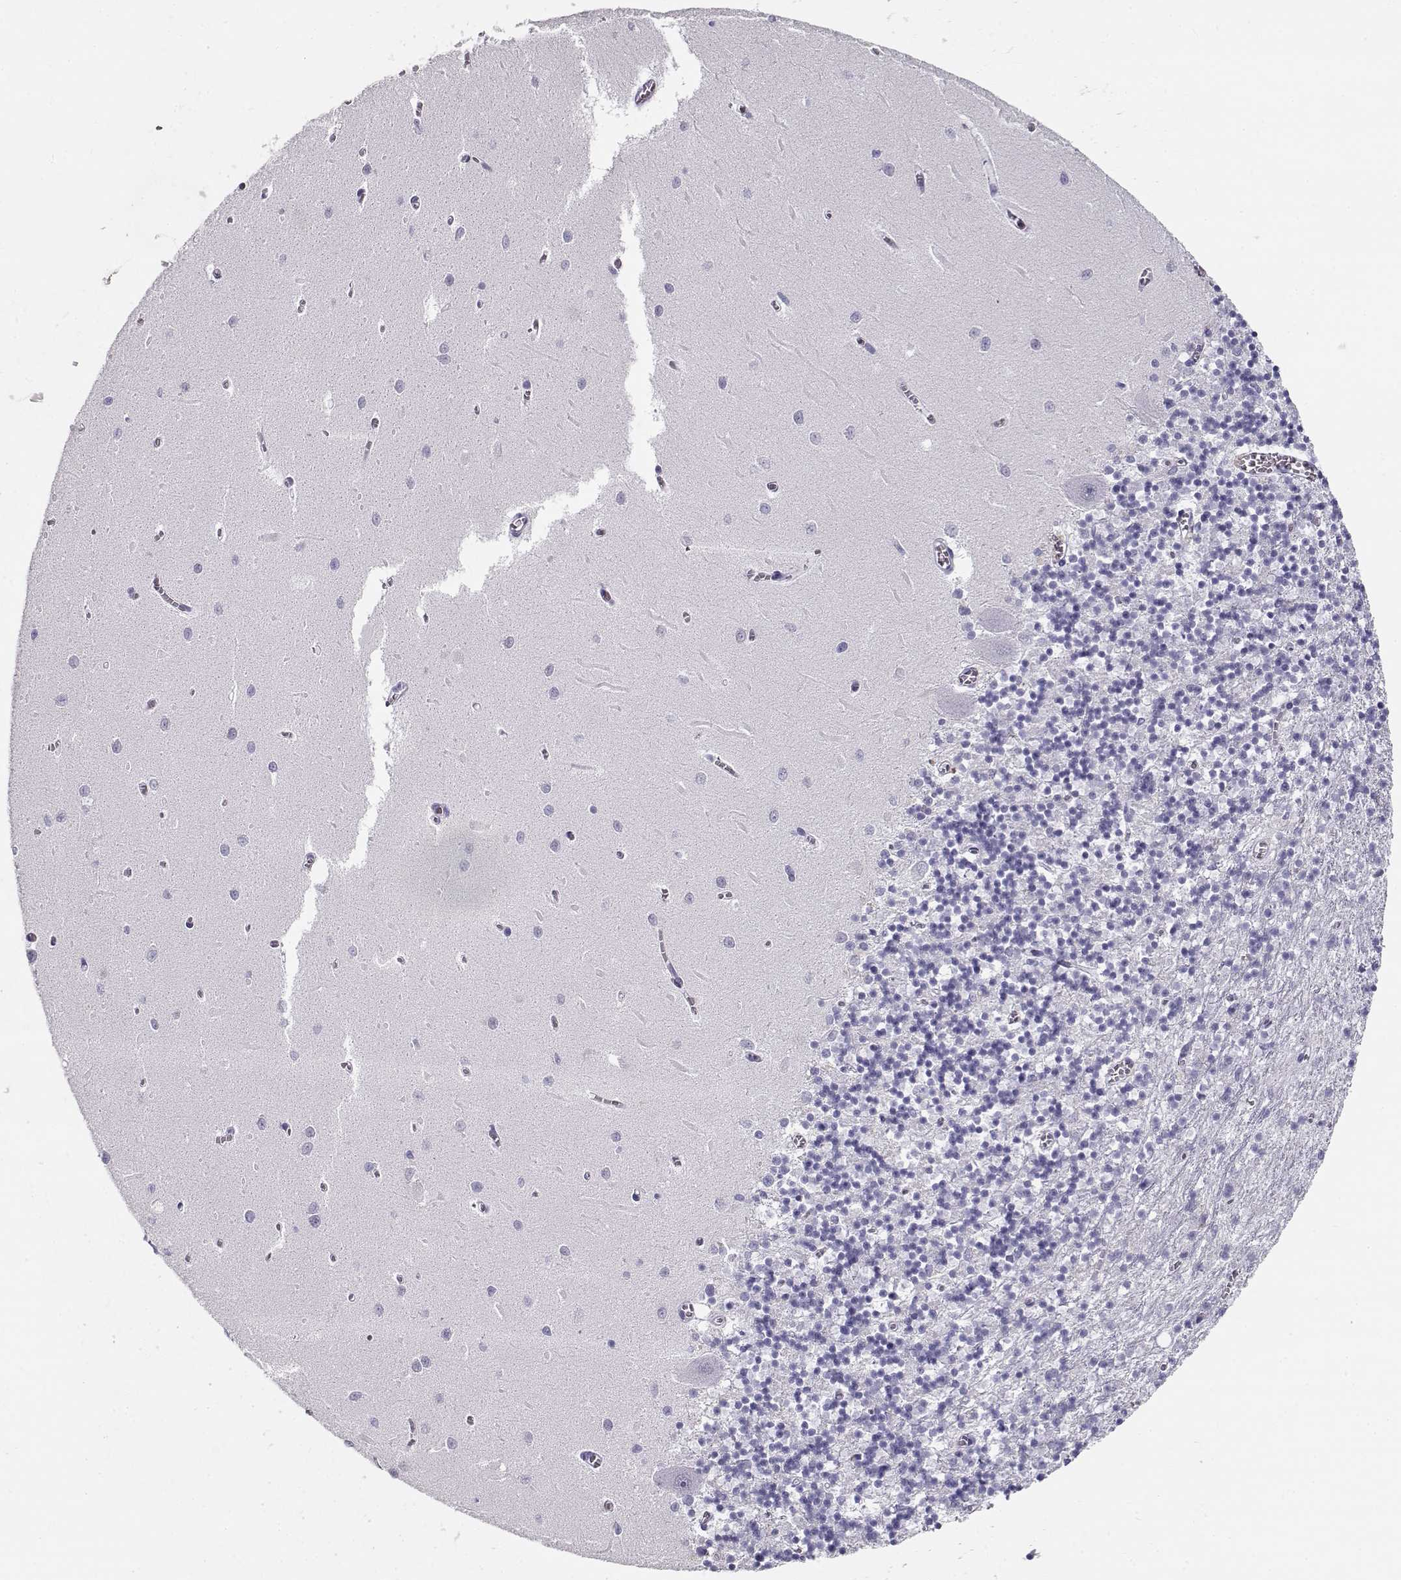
{"staining": {"intensity": "negative", "quantity": "none", "location": "none"}, "tissue": "cerebellum", "cell_type": "Cells in granular layer", "image_type": "normal", "snomed": [{"axis": "morphology", "description": "Normal tissue, NOS"}, {"axis": "topography", "description": "Cerebellum"}], "caption": "This histopathology image is of unremarkable cerebellum stained with IHC to label a protein in brown with the nuclei are counter-stained blue. There is no staining in cells in granular layer. (Brightfield microscopy of DAB (3,3'-diaminobenzidine) immunohistochemistry at high magnification).", "gene": "MAGEC1", "patient": {"sex": "female", "age": 64}}